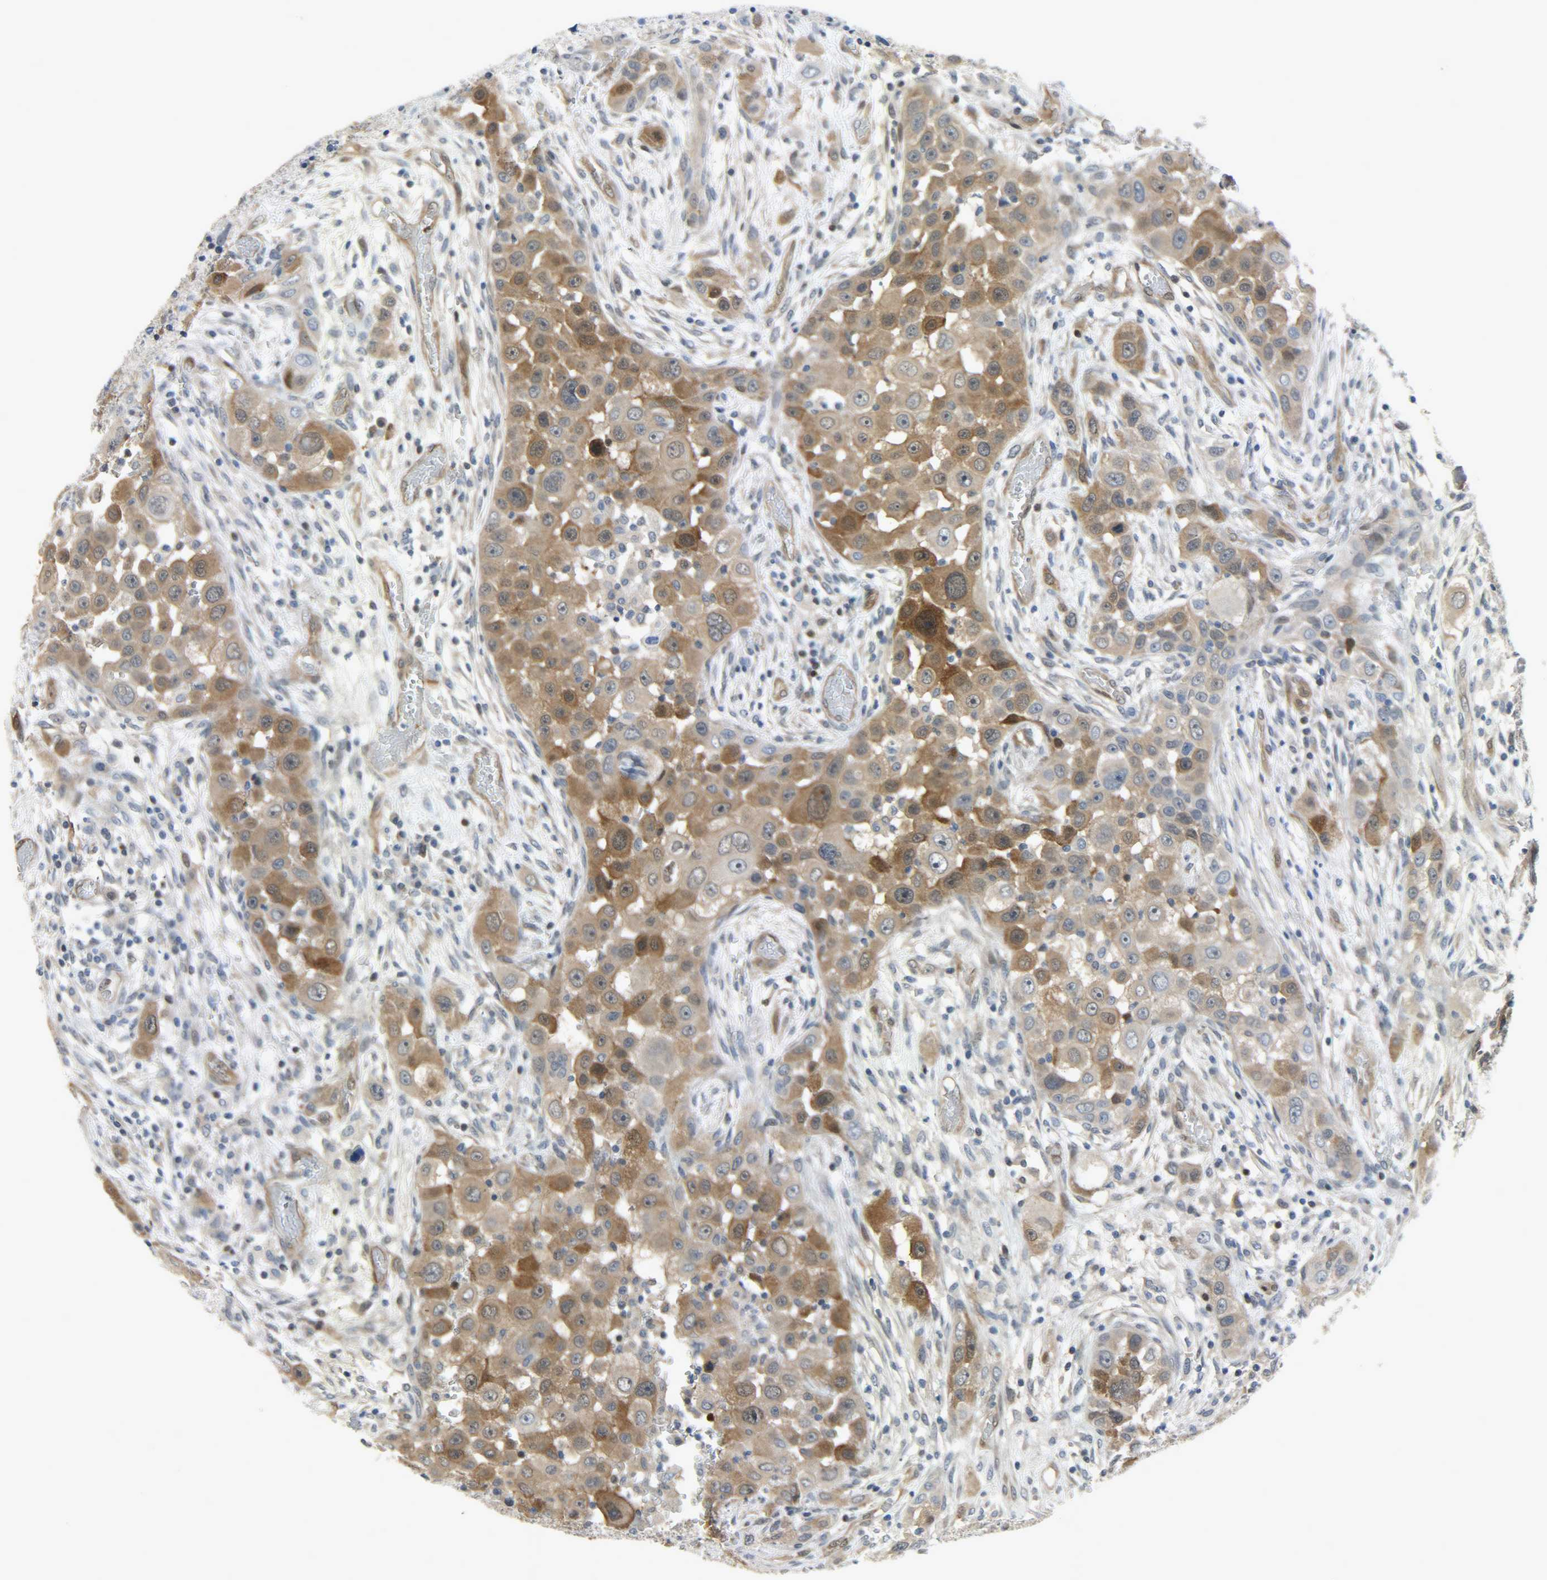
{"staining": {"intensity": "strong", "quantity": ">75%", "location": "cytoplasmic/membranous"}, "tissue": "head and neck cancer", "cell_type": "Tumor cells", "image_type": "cancer", "snomed": [{"axis": "morphology", "description": "Carcinoma, NOS"}, {"axis": "topography", "description": "Head-Neck"}], "caption": "A brown stain highlights strong cytoplasmic/membranous positivity of a protein in human head and neck carcinoma tumor cells.", "gene": "EIF4EBP1", "patient": {"sex": "male", "age": 87}}